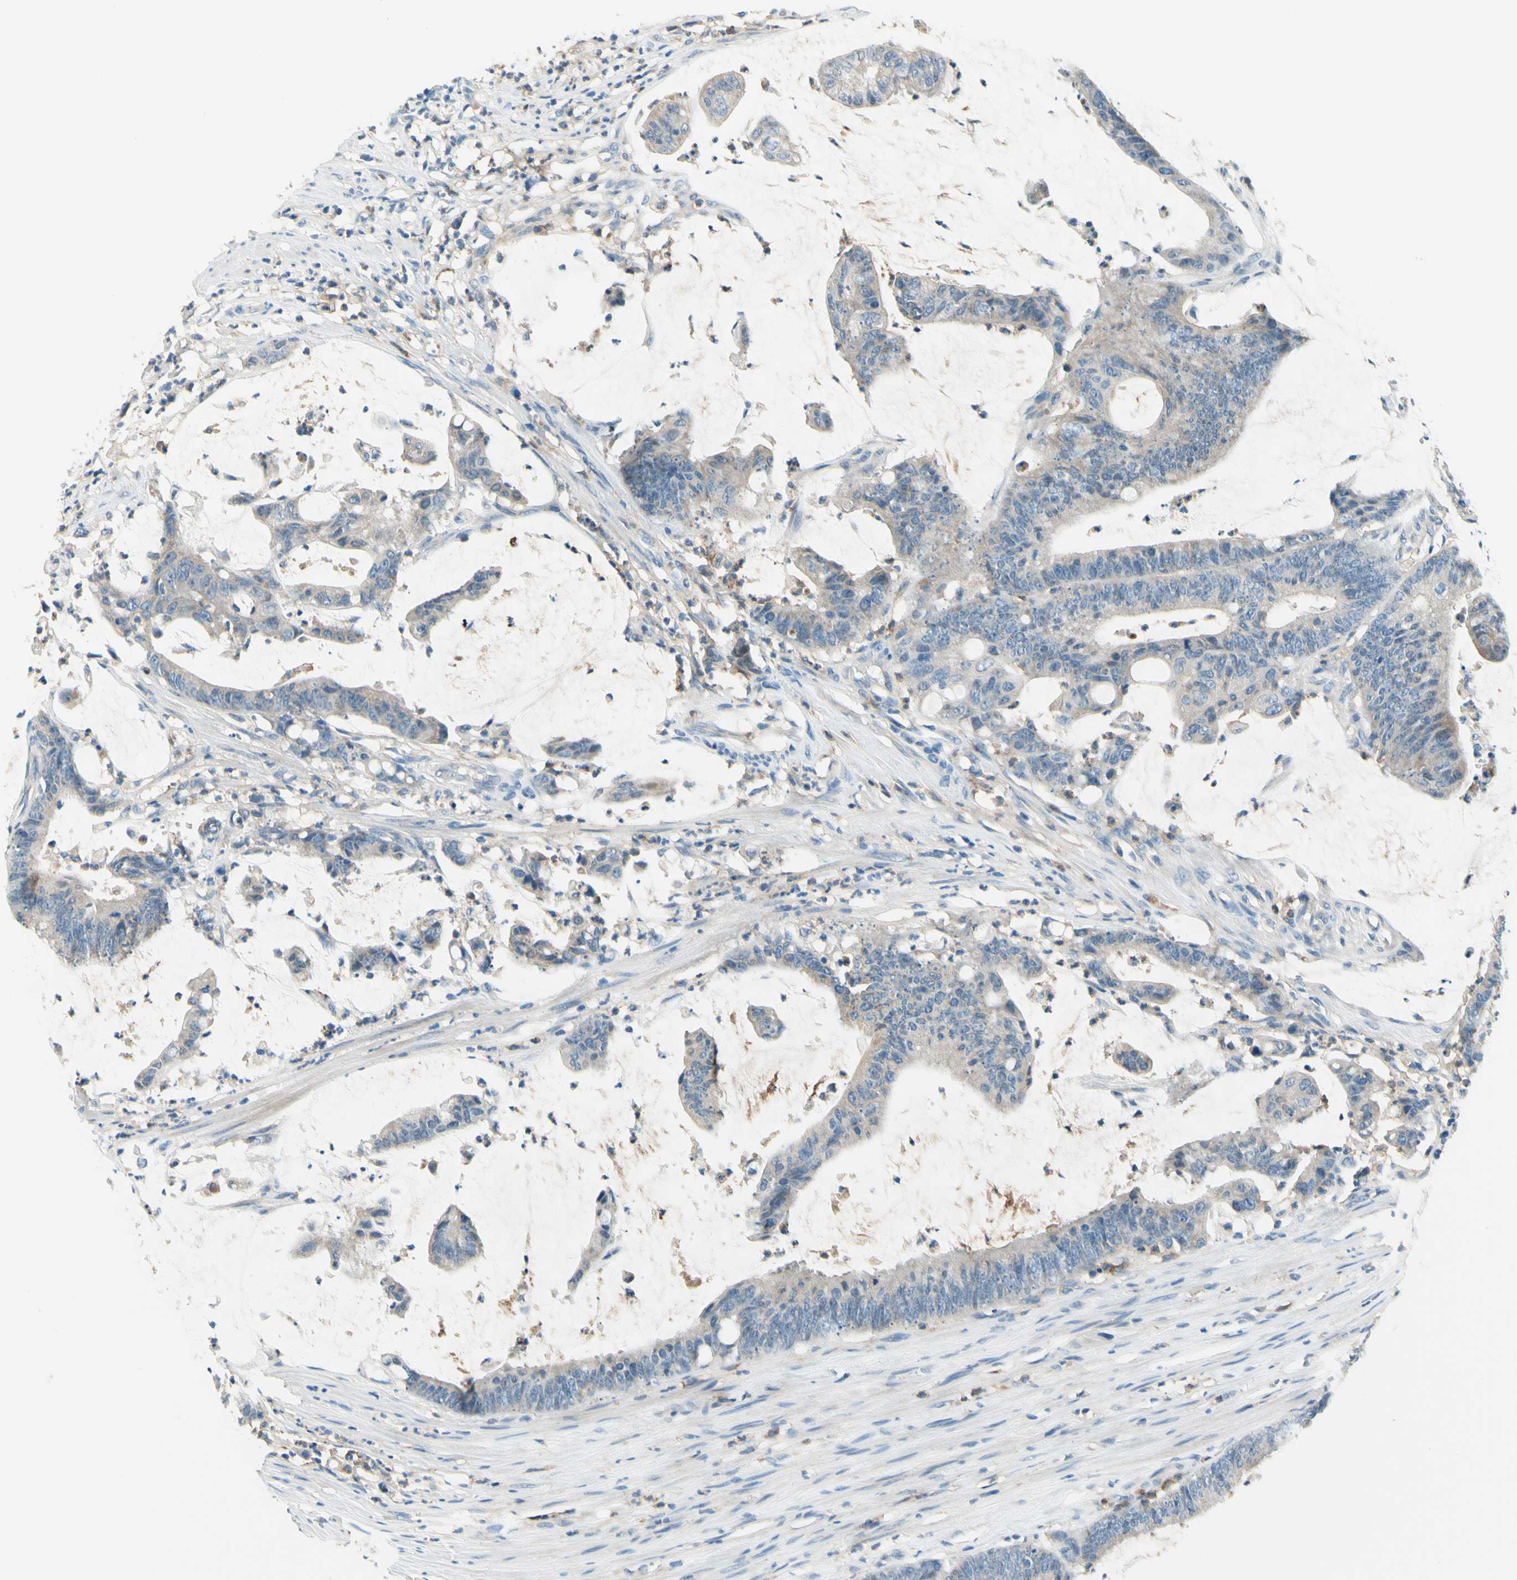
{"staining": {"intensity": "weak", "quantity": "<25%", "location": "cytoplasmic/membranous"}, "tissue": "colorectal cancer", "cell_type": "Tumor cells", "image_type": "cancer", "snomed": [{"axis": "morphology", "description": "Adenocarcinoma, NOS"}, {"axis": "topography", "description": "Rectum"}], "caption": "A photomicrograph of adenocarcinoma (colorectal) stained for a protein demonstrates no brown staining in tumor cells.", "gene": "SIGLEC9", "patient": {"sex": "female", "age": 66}}